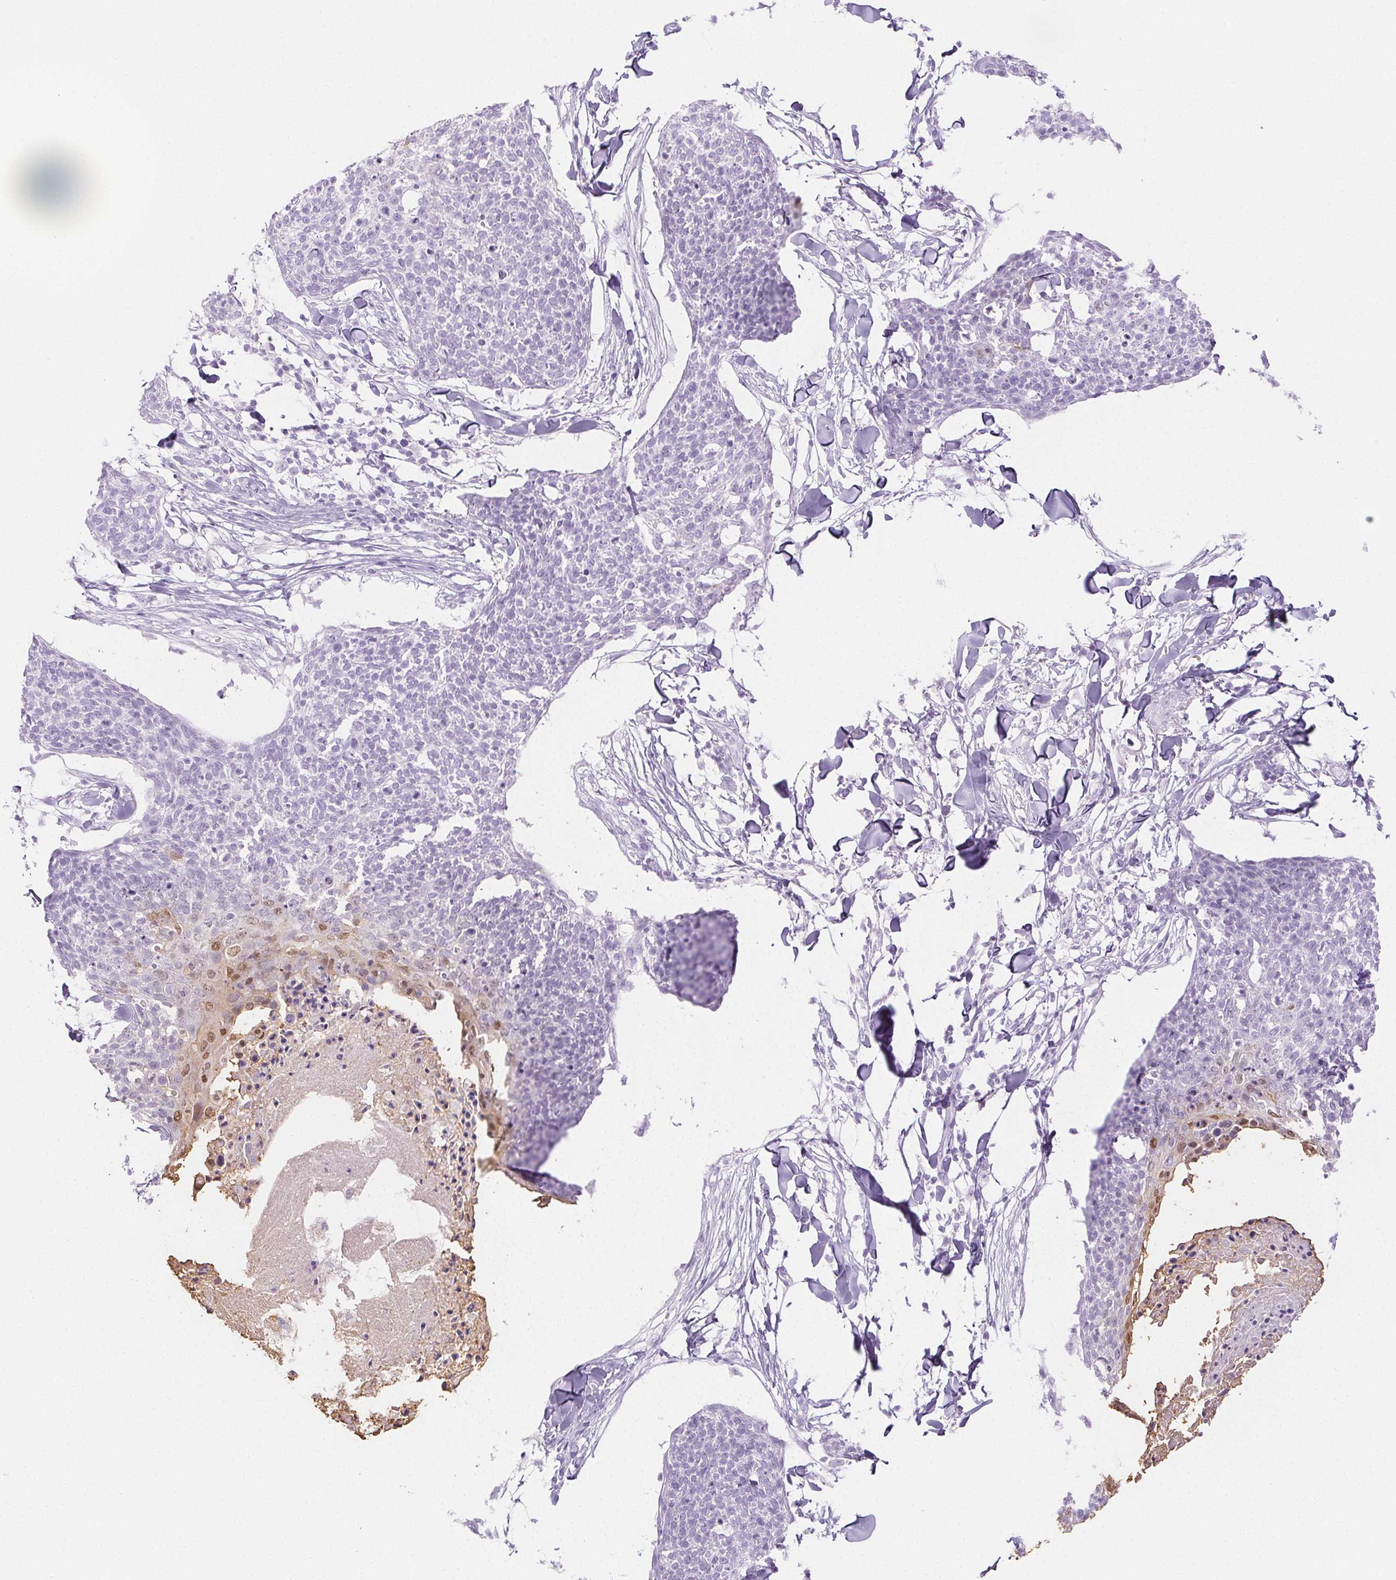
{"staining": {"intensity": "moderate", "quantity": "<25%", "location": "cytoplasmic/membranous,nuclear"}, "tissue": "skin cancer", "cell_type": "Tumor cells", "image_type": "cancer", "snomed": [{"axis": "morphology", "description": "Squamous cell carcinoma, NOS"}, {"axis": "topography", "description": "Skin"}, {"axis": "topography", "description": "Vulva"}], "caption": "A micrograph showing moderate cytoplasmic/membranous and nuclear staining in about <25% of tumor cells in skin squamous cell carcinoma, as visualized by brown immunohistochemical staining.", "gene": "SPRR3", "patient": {"sex": "female", "age": 75}}